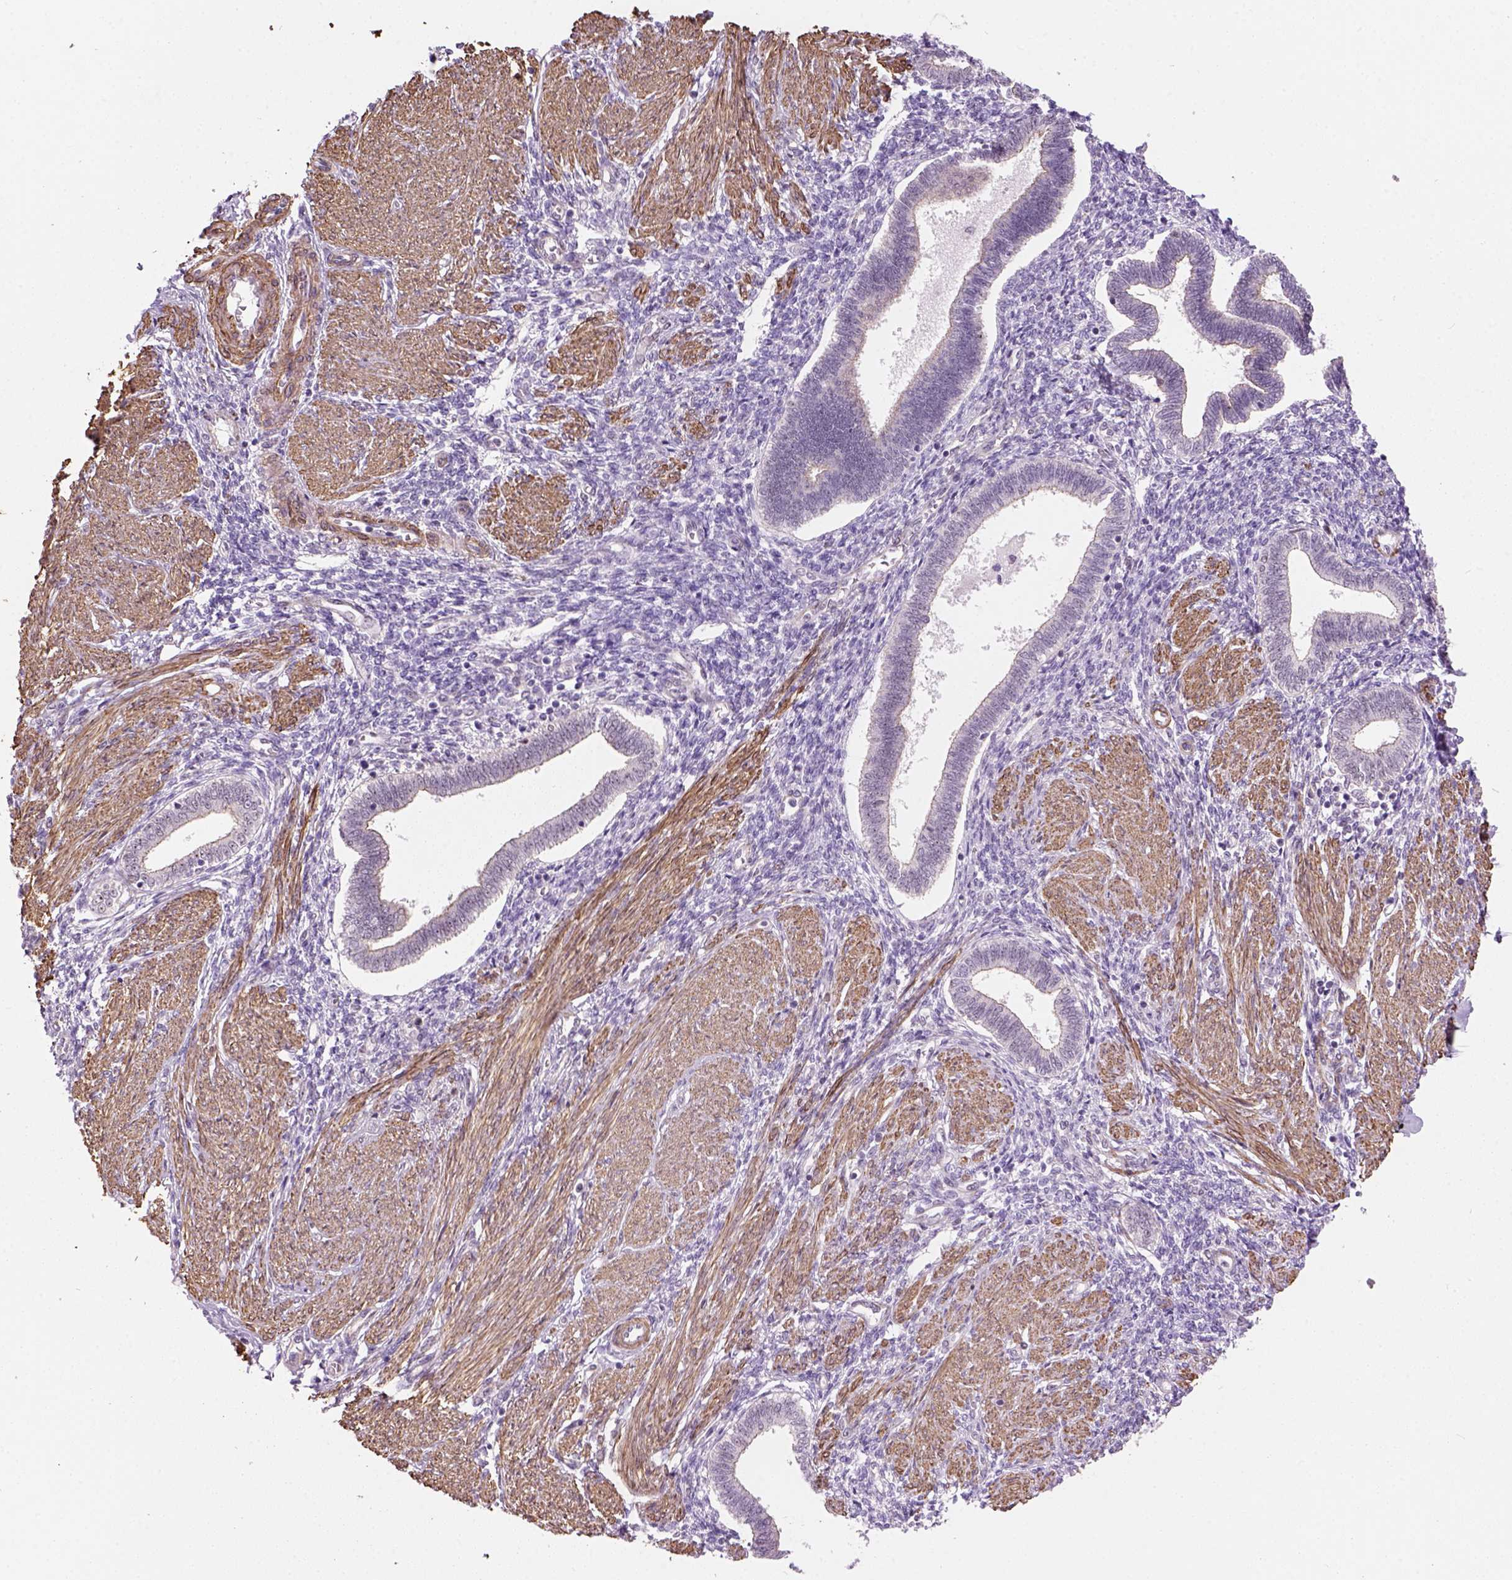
{"staining": {"intensity": "negative", "quantity": "none", "location": "none"}, "tissue": "endometrium", "cell_type": "Cells in endometrial stroma", "image_type": "normal", "snomed": [{"axis": "morphology", "description": "Normal tissue, NOS"}, {"axis": "topography", "description": "Endometrium"}], "caption": "IHC of unremarkable human endometrium demonstrates no staining in cells in endometrial stroma.", "gene": "RRS1", "patient": {"sex": "female", "age": 42}}